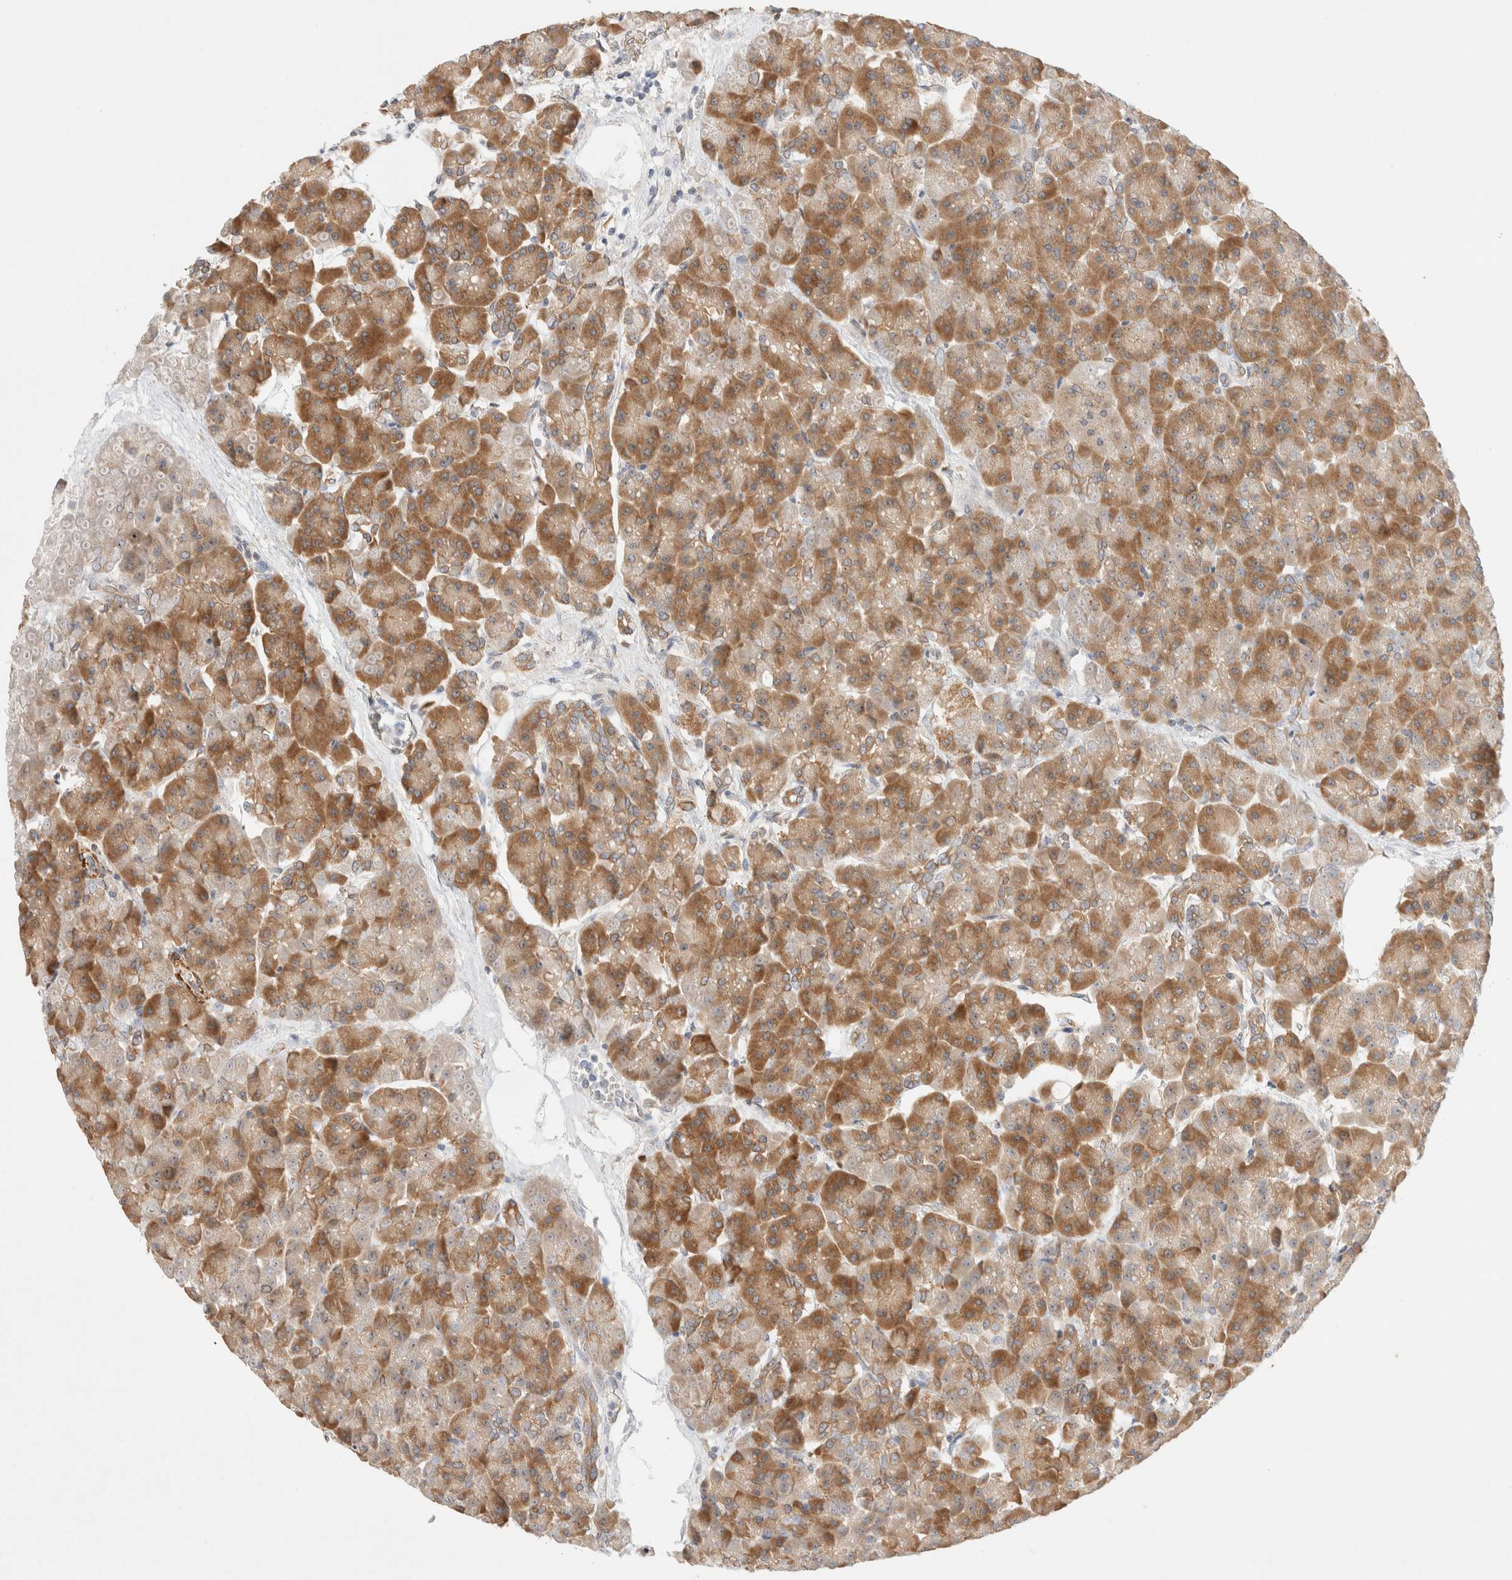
{"staining": {"intensity": "moderate", "quantity": ">75%", "location": "cytoplasmic/membranous"}, "tissue": "pancreas", "cell_type": "Exocrine glandular cells", "image_type": "normal", "snomed": [{"axis": "morphology", "description": "Normal tissue, NOS"}, {"axis": "topography", "description": "Pancreas"}], "caption": "Pancreas stained with a brown dye exhibits moderate cytoplasmic/membranous positive positivity in approximately >75% of exocrine glandular cells.", "gene": "RRP15", "patient": {"sex": "female", "age": 70}}